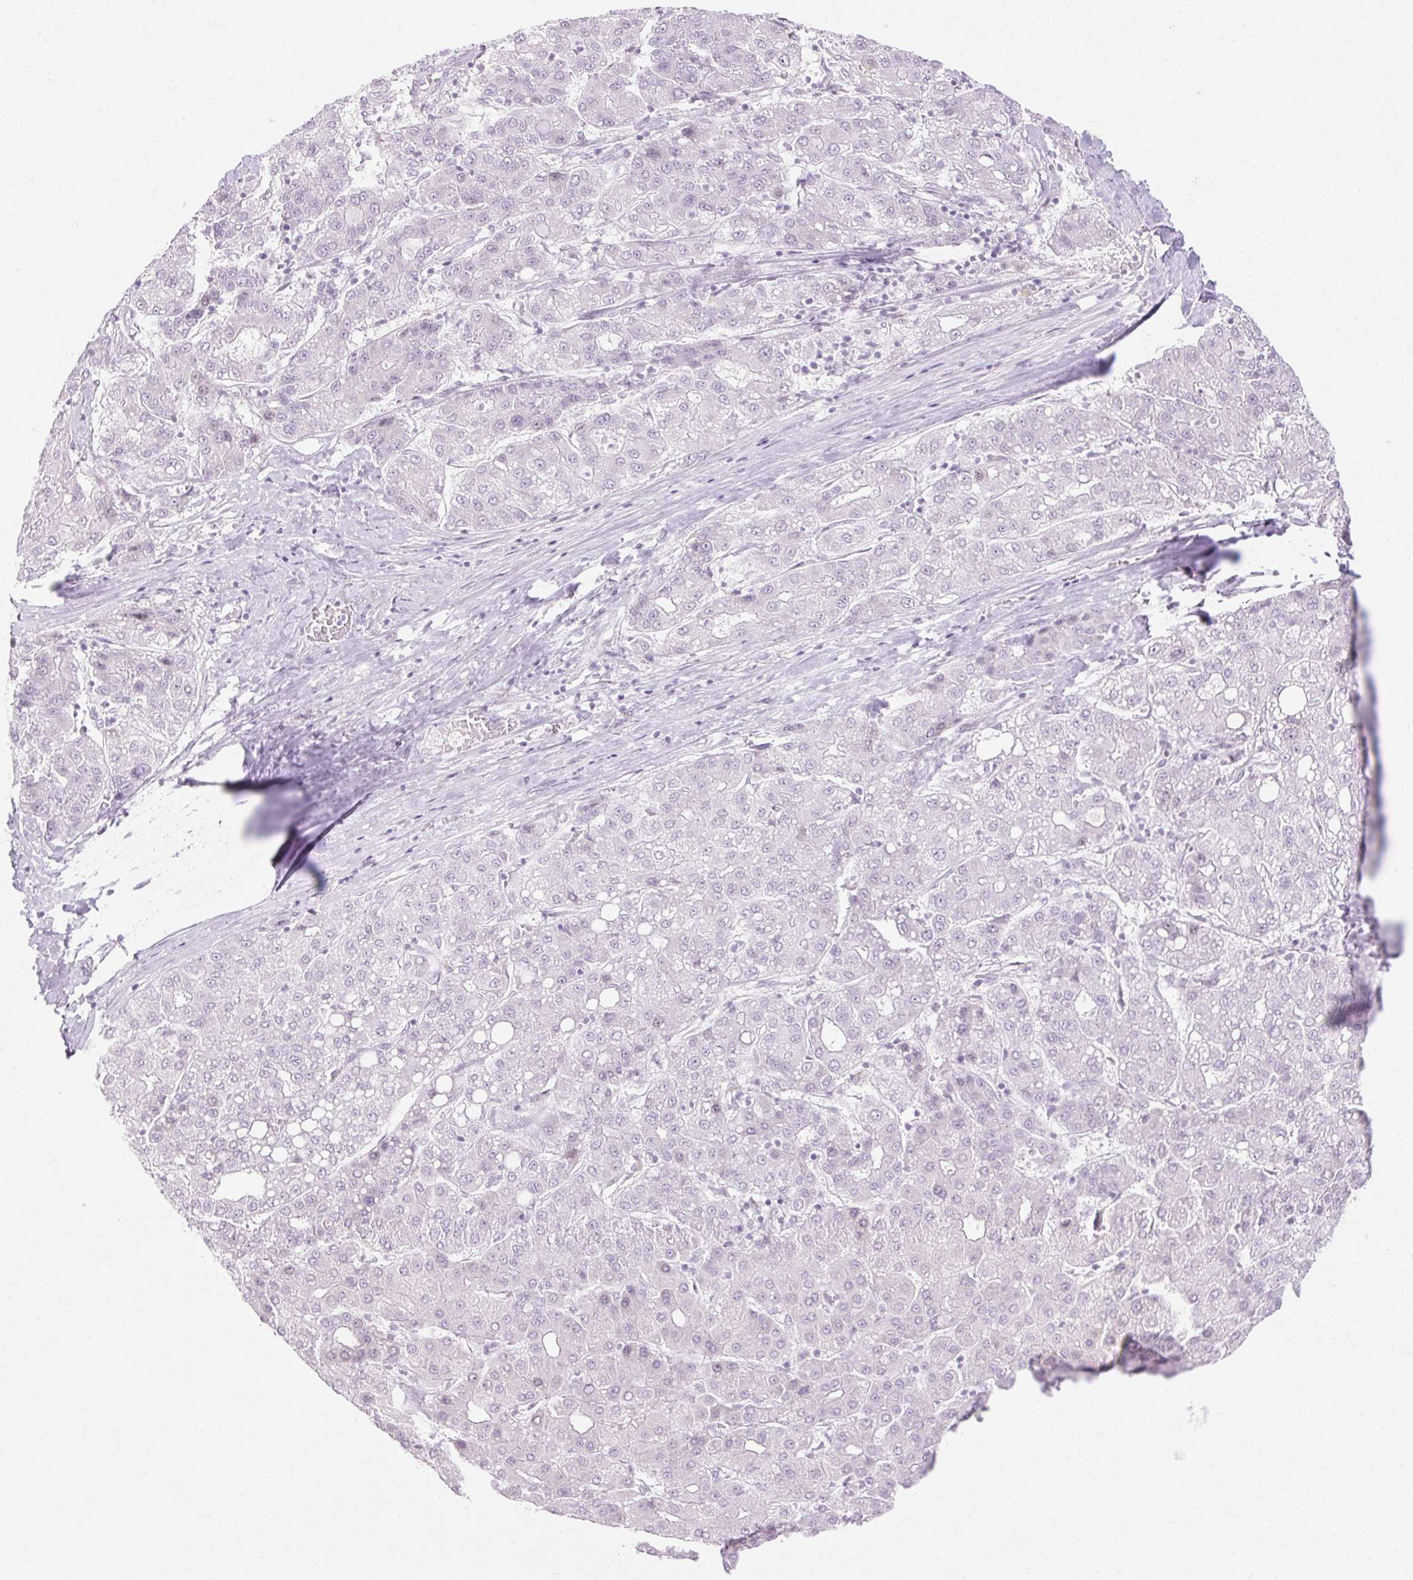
{"staining": {"intensity": "negative", "quantity": "none", "location": "none"}, "tissue": "liver cancer", "cell_type": "Tumor cells", "image_type": "cancer", "snomed": [{"axis": "morphology", "description": "Carcinoma, Hepatocellular, NOS"}, {"axis": "topography", "description": "Liver"}], "caption": "There is no significant expression in tumor cells of liver cancer (hepatocellular carcinoma).", "gene": "C3orf49", "patient": {"sex": "male", "age": 65}}